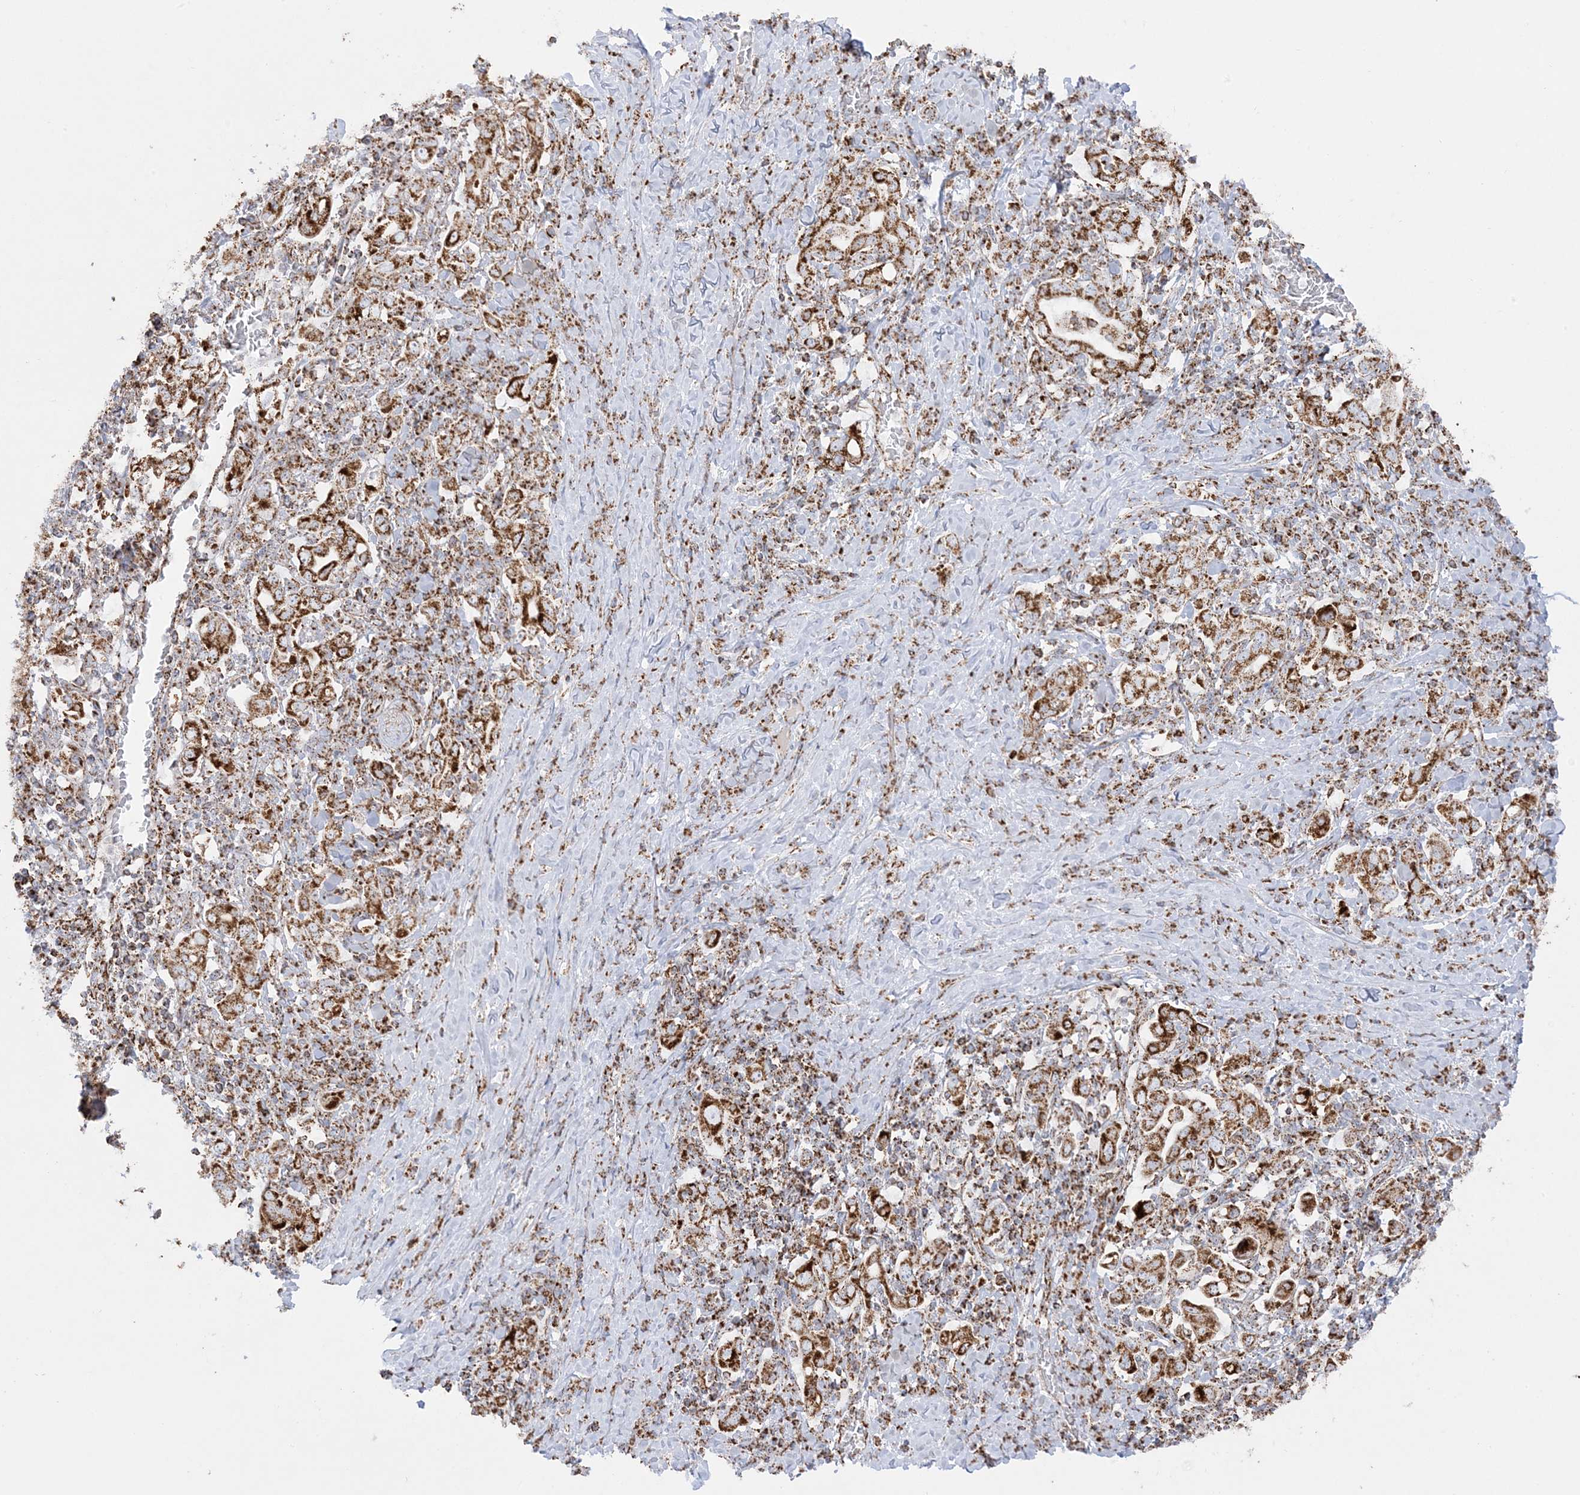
{"staining": {"intensity": "moderate", "quantity": ">75%", "location": "cytoplasmic/membranous"}, "tissue": "stomach cancer", "cell_type": "Tumor cells", "image_type": "cancer", "snomed": [{"axis": "morphology", "description": "Adenocarcinoma, NOS"}, {"axis": "topography", "description": "Stomach, upper"}], "caption": "Approximately >75% of tumor cells in human adenocarcinoma (stomach) show moderate cytoplasmic/membranous protein expression as visualized by brown immunohistochemical staining.", "gene": "MRPS36", "patient": {"sex": "male", "age": 62}}